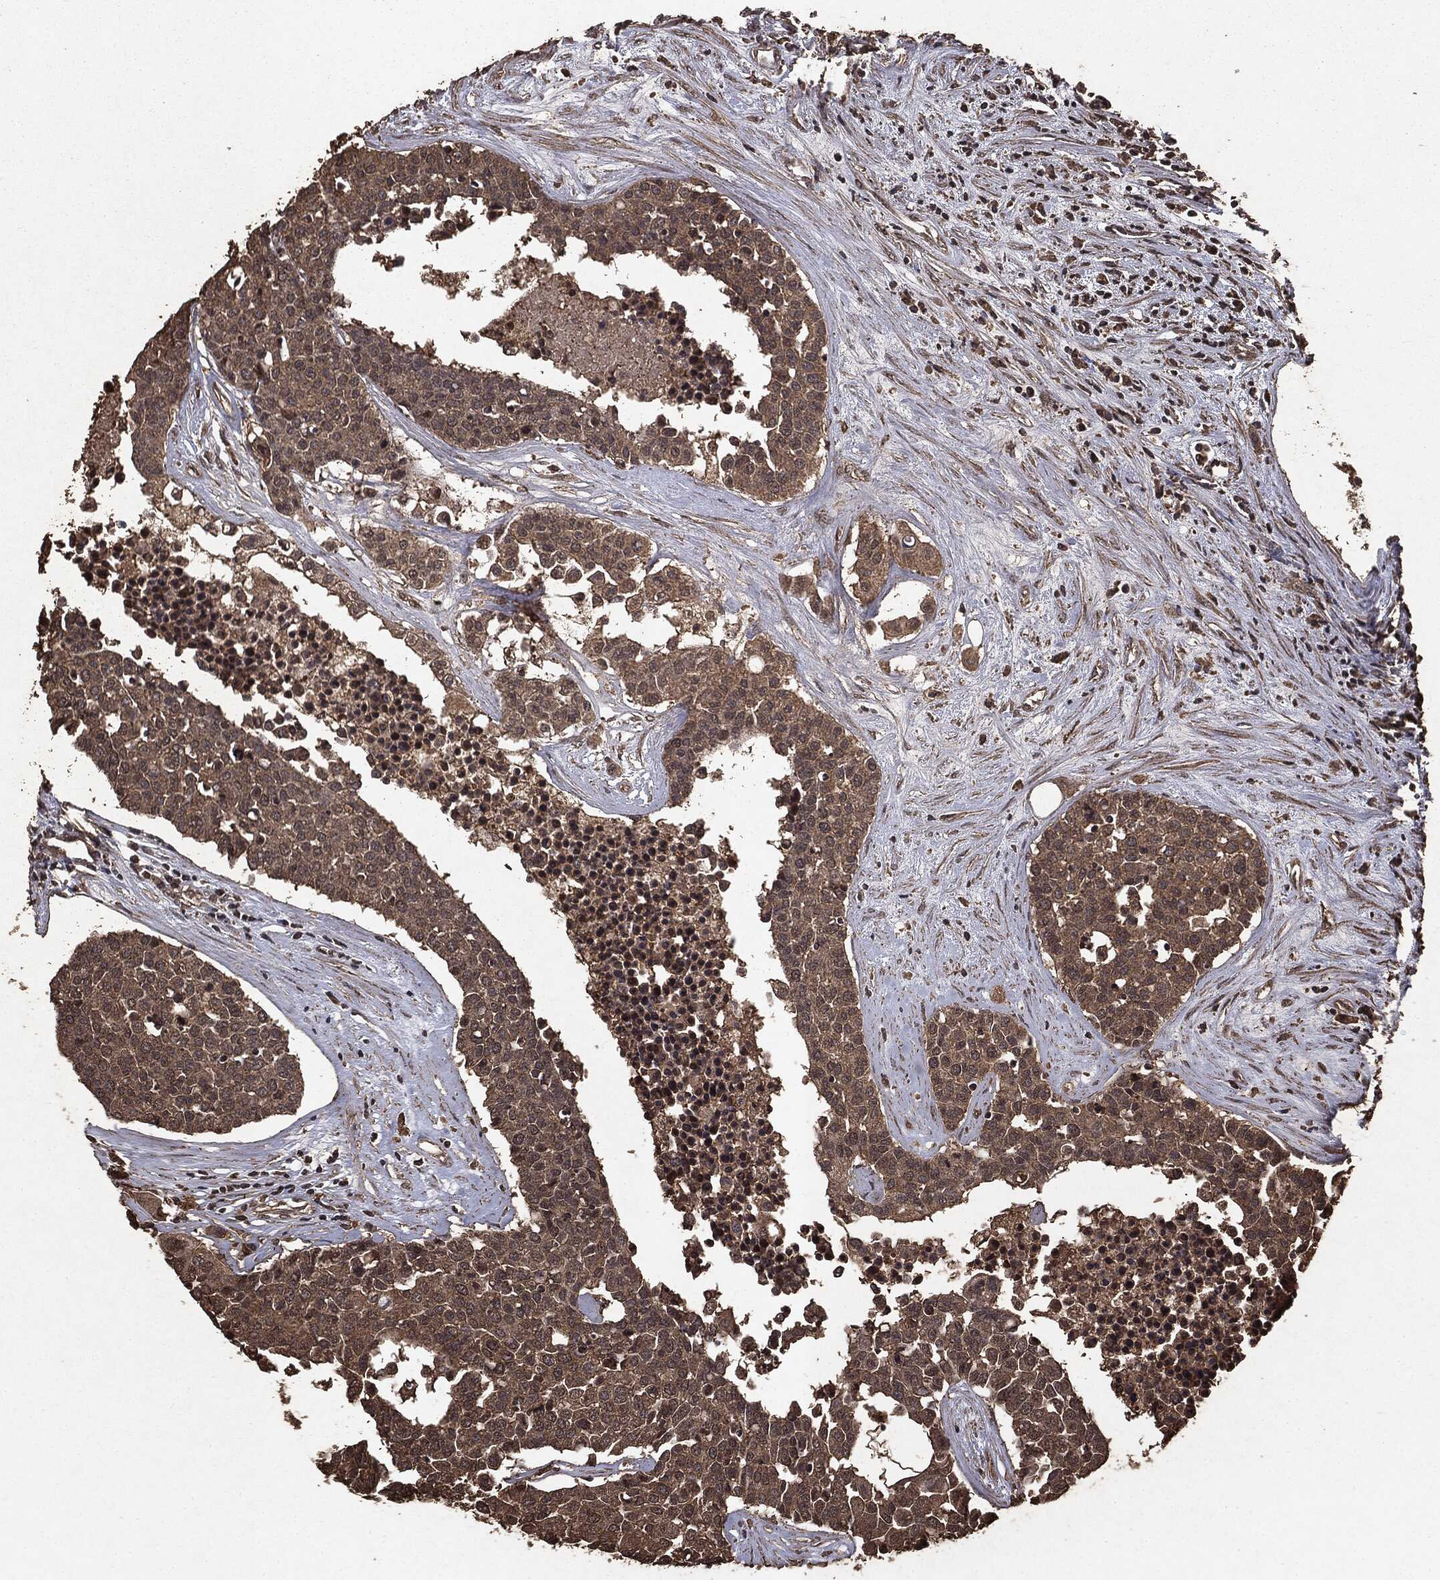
{"staining": {"intensity": "moderate", "quantity": ">75%", "location": "cytoplasmic/membranous"}, "tissue": "carcinoid", "cell_type": "Tumor cells", "image_type": "cancer", "snomed": [{"axis": "morphology", "description": "Carcinoid, malignant, NOS"}, {"axis": "topography", "description": "Colon"}], "caption": "A brown stain shows moderate cytoplasmic/membranous staining of a protein in carcinoid tumor cells.", "gene": "NME1", "patient": {"sex": "male", "age": 81}}